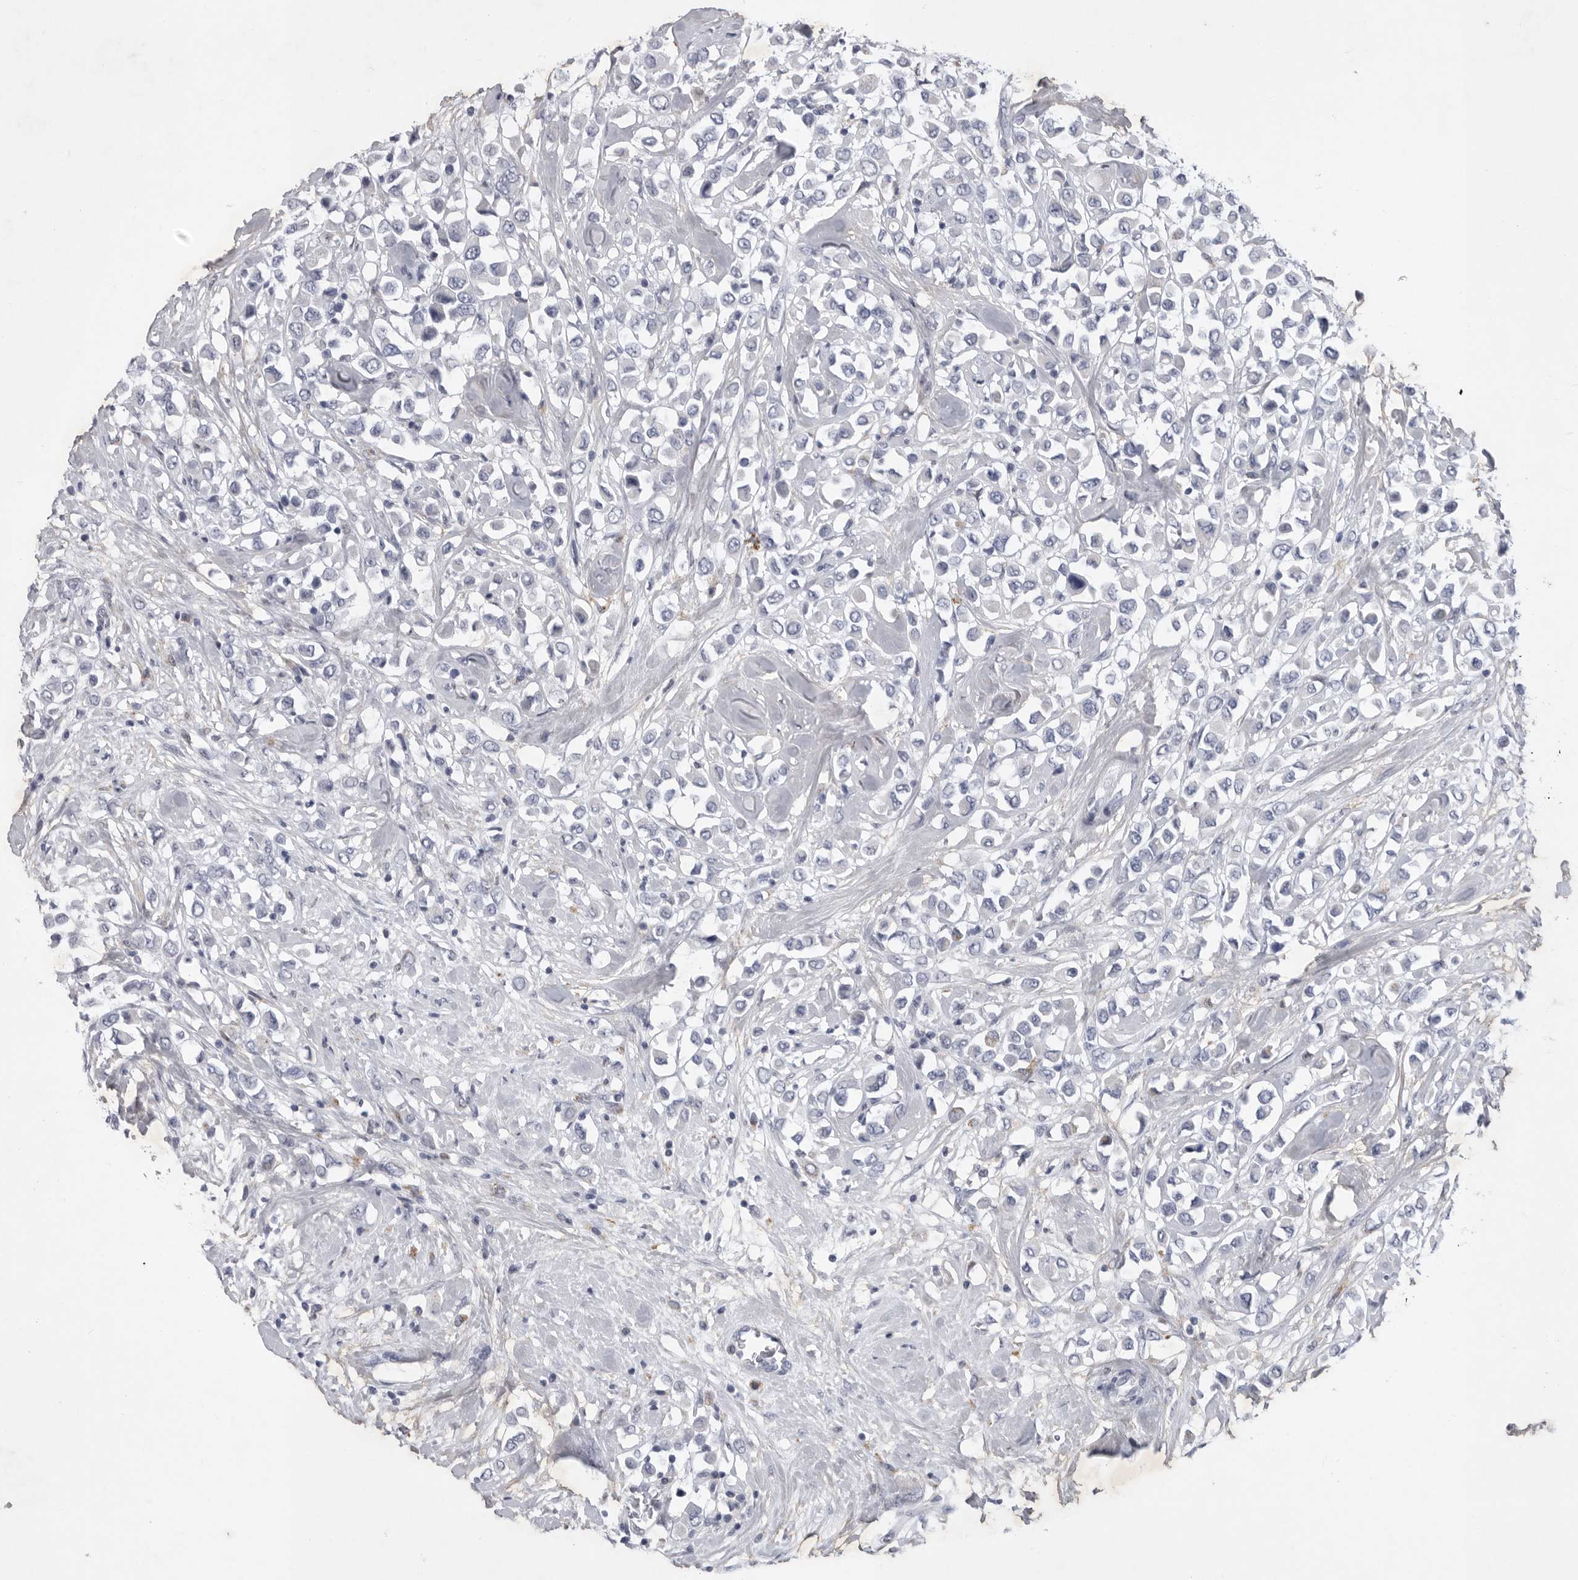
{"staining": {"intensity": "negative", "quantity": "none", "location": "none"}, "tissue": "breast cancer", "cell_type": "Tumor cells", "image_type": "cancer", "snomed": [{"axis": "morphology", "description": "Duct carcinoma"}, {"axis": "topography", "description": "Breast"}], "caption": "Protein analysis of breast cancer displays no significant staining in tumor cells.", "gene": "SIGLEC10", "patient": {"sex": "female", "age": 61}}